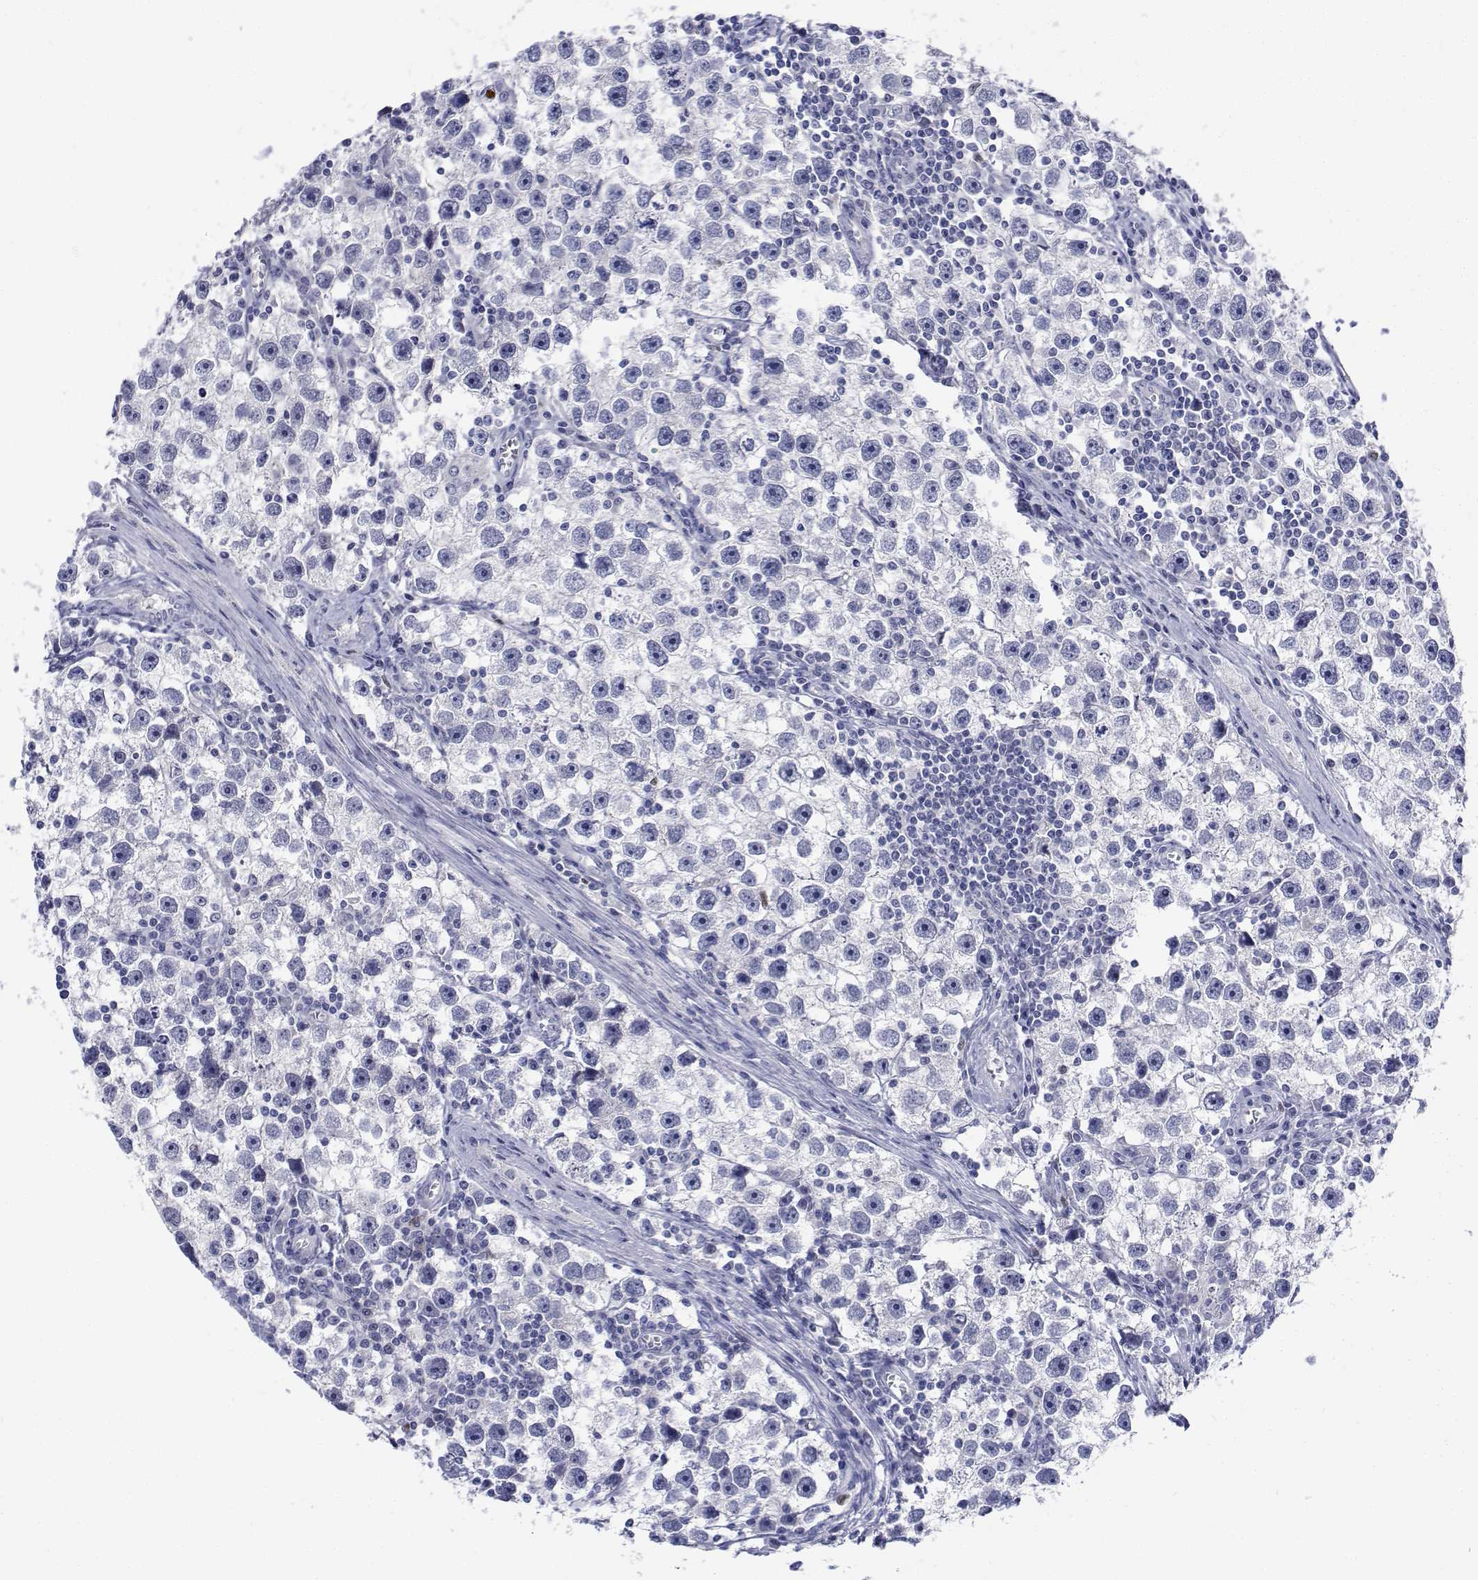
{"staining": {"intensity": "negative", "quantity": "none", "location": "none"}, "tissue": "testis cancer", "cell_type": "Tumor cells", "image_type": "cancer", "snomed": [{"axis": "morphology", "description": "Seminoma, NOS"}, {"axis": "topography", "description": "Testis"}], "caption": "Tumor cells show no significant protein positivity in seminoma (testis).", "gene": "PLXNA4", "patient": {"sex": "male", "age": 30}}